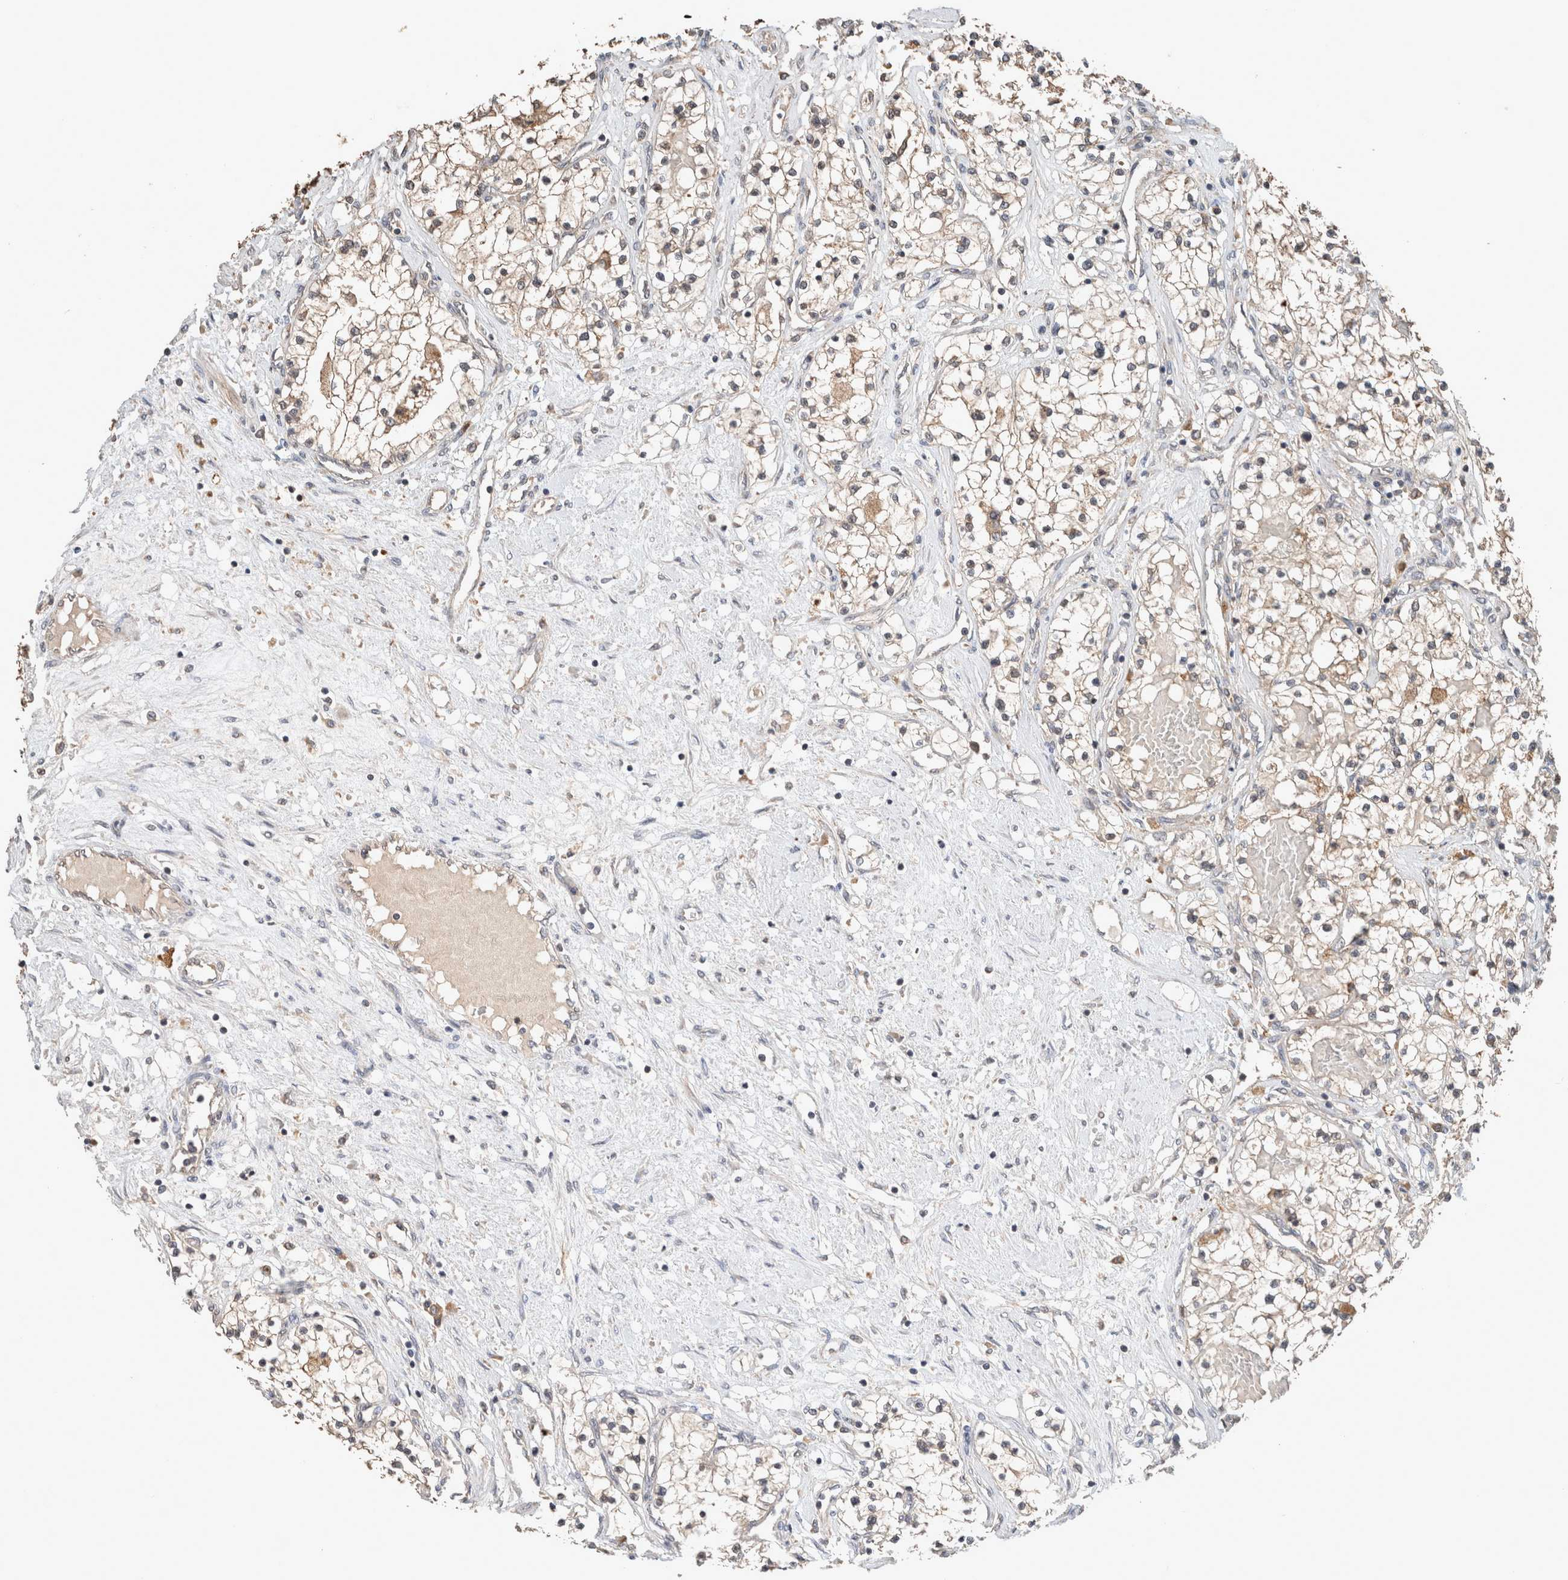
{"staining": {"intensity": "weak", "quantity": "<25%", "location": "cytoplasmic/membranous"}, "tissue": "renal cancer", "cell_type": "Tumor cells", "image_type": "cancer", "snomed": [{"axis": "morphology", "description": "Adenocarcinoma, NOS"}, {"axis": "topography", "description": "Kidney"}], "caption": "The immunohistochemistry (IHC) micrograph has no significant staining in tumor cells of adenocarcinoma (renal) tissue.", "gene": "ERAP2", "patient": {"sex": "male", "age": 68}}